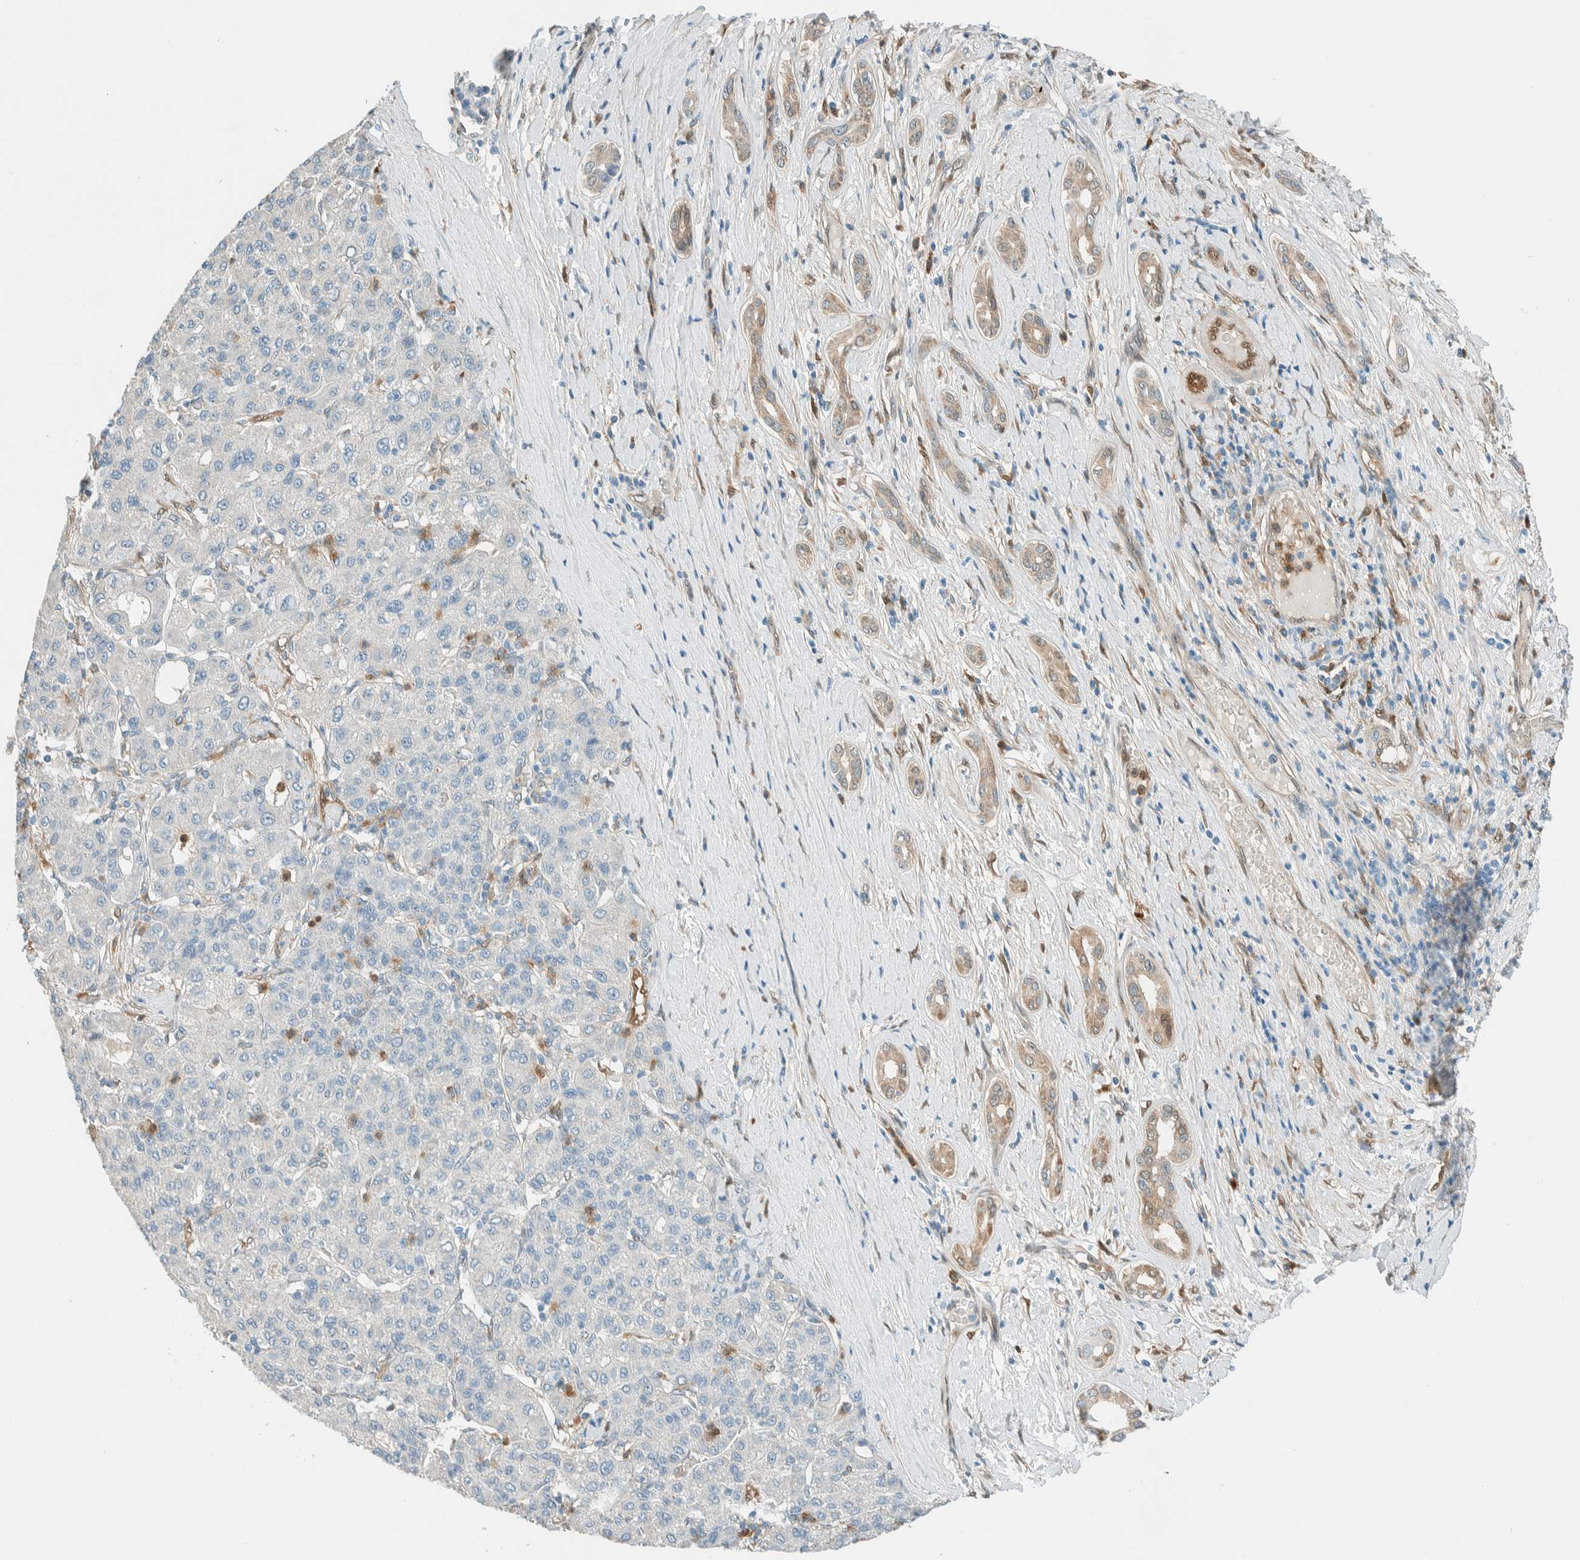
{"staining": {"intensity": "negative", "quantity": "none", "location": "none"}, "tissue": "liver cancer", "cell_type": "Tumor cells", "image_type": "cancer", "snomed": [{"axis": "morphology", "description": "Carcinoma, Hepatocellular, NOS"}, {"axis": "topography", "description": "Liver"}], "caption": "Image shows no significant protein positivity in tumor cells of hepatocellular carcinoma (liver). (DAB immunohistochemistry, high magnification).", "gene": "NXN", "patient": {"sex": "male", "age": 65}}